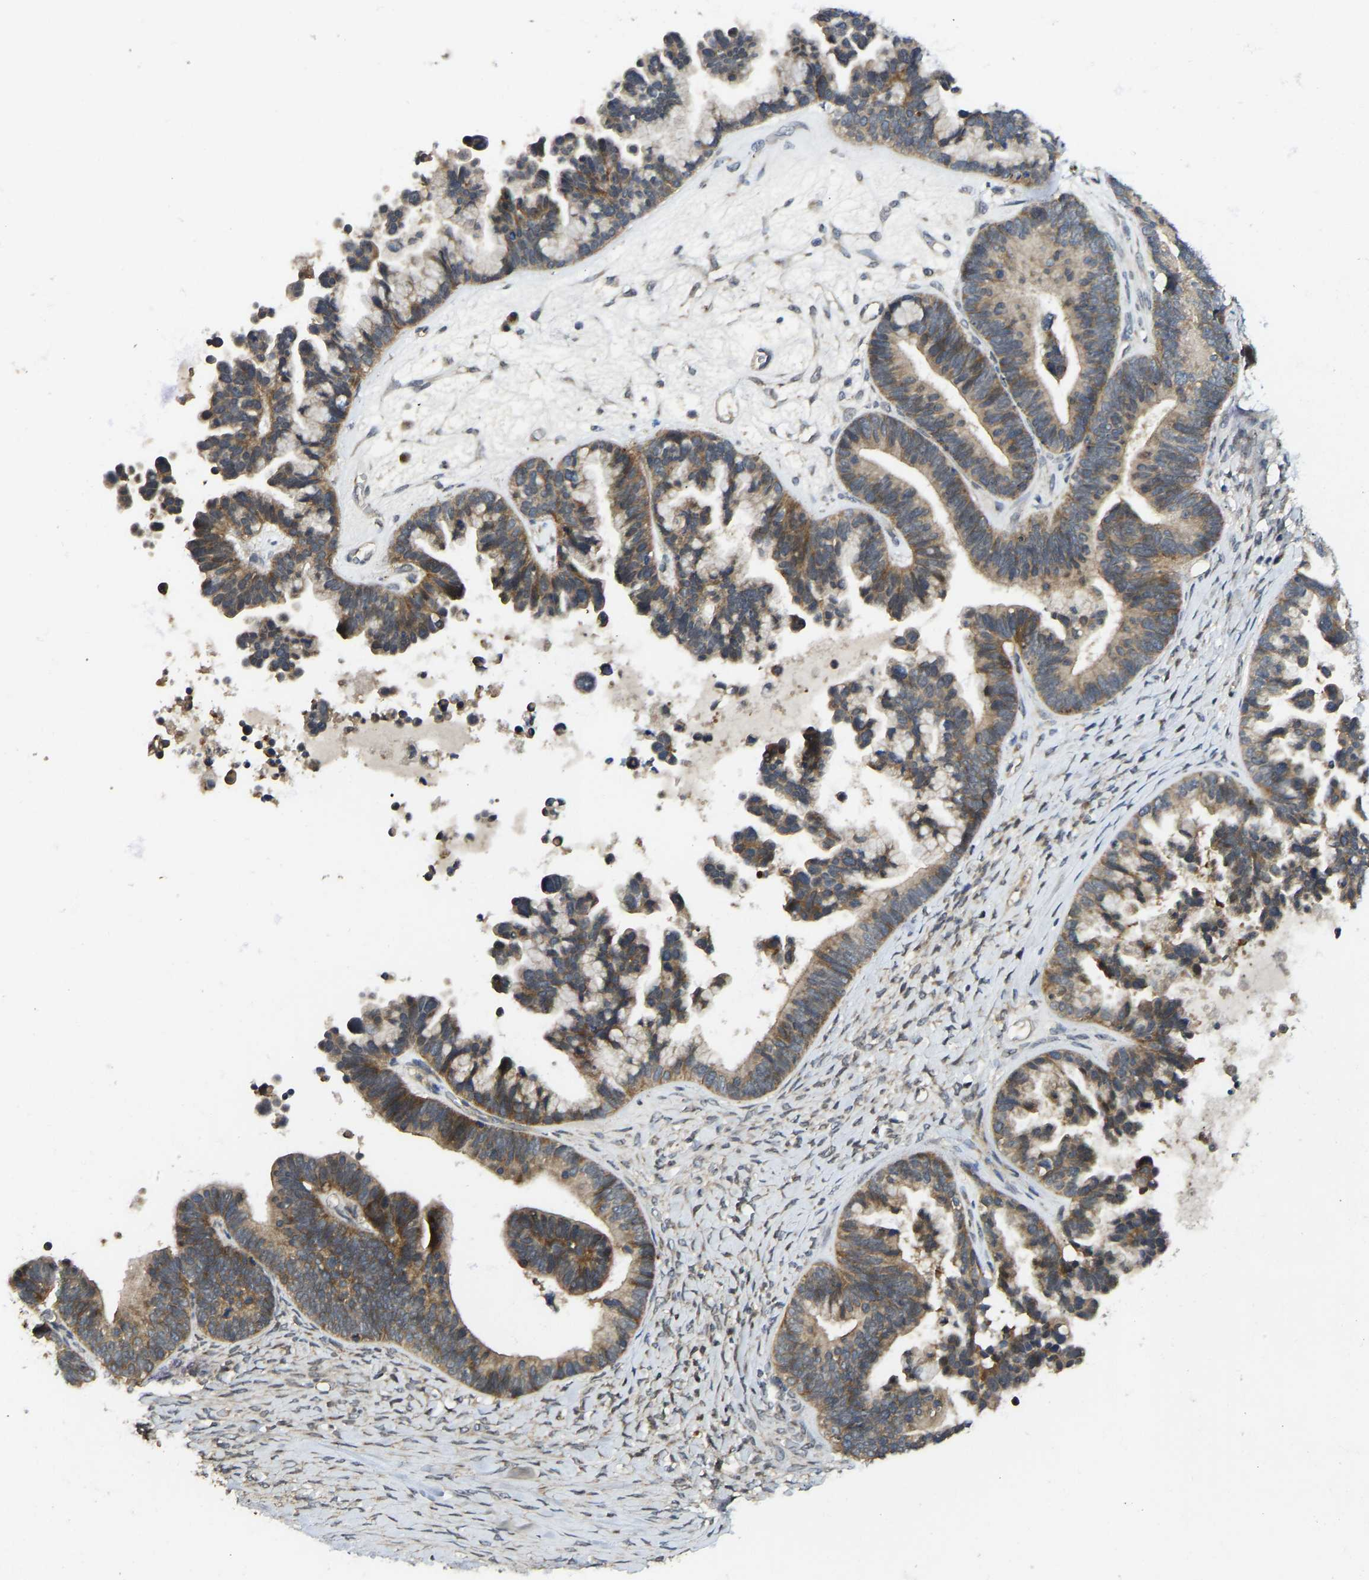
{"staining": {"intensity": "moderate", "quantity": ">75%", "location": "cytoplasmic/membranous"}, "tissue": "ovarian cancer", "cell_type": "Tumor cells", "image_type": "cancer", "snomed": [{"axis": "morphology", "description": "Cystadenocarcinoma, serous, NOS"}, {"axis": "topography", "description": "Ovary"}], "caption": "High-magnification brightfield microscopy of serous cystadenocarcinoma (ovarian) stained with DAB (3,3'-diaminobenzidine) (brown) and counterstained with hematoxylin (blue). tumor cells exhibit moderate cytoplasmic/membranous staining is present in approximately>75% of cells.", "gene": "NDRG3", "patient": {"sex": "female", "age": 56}}